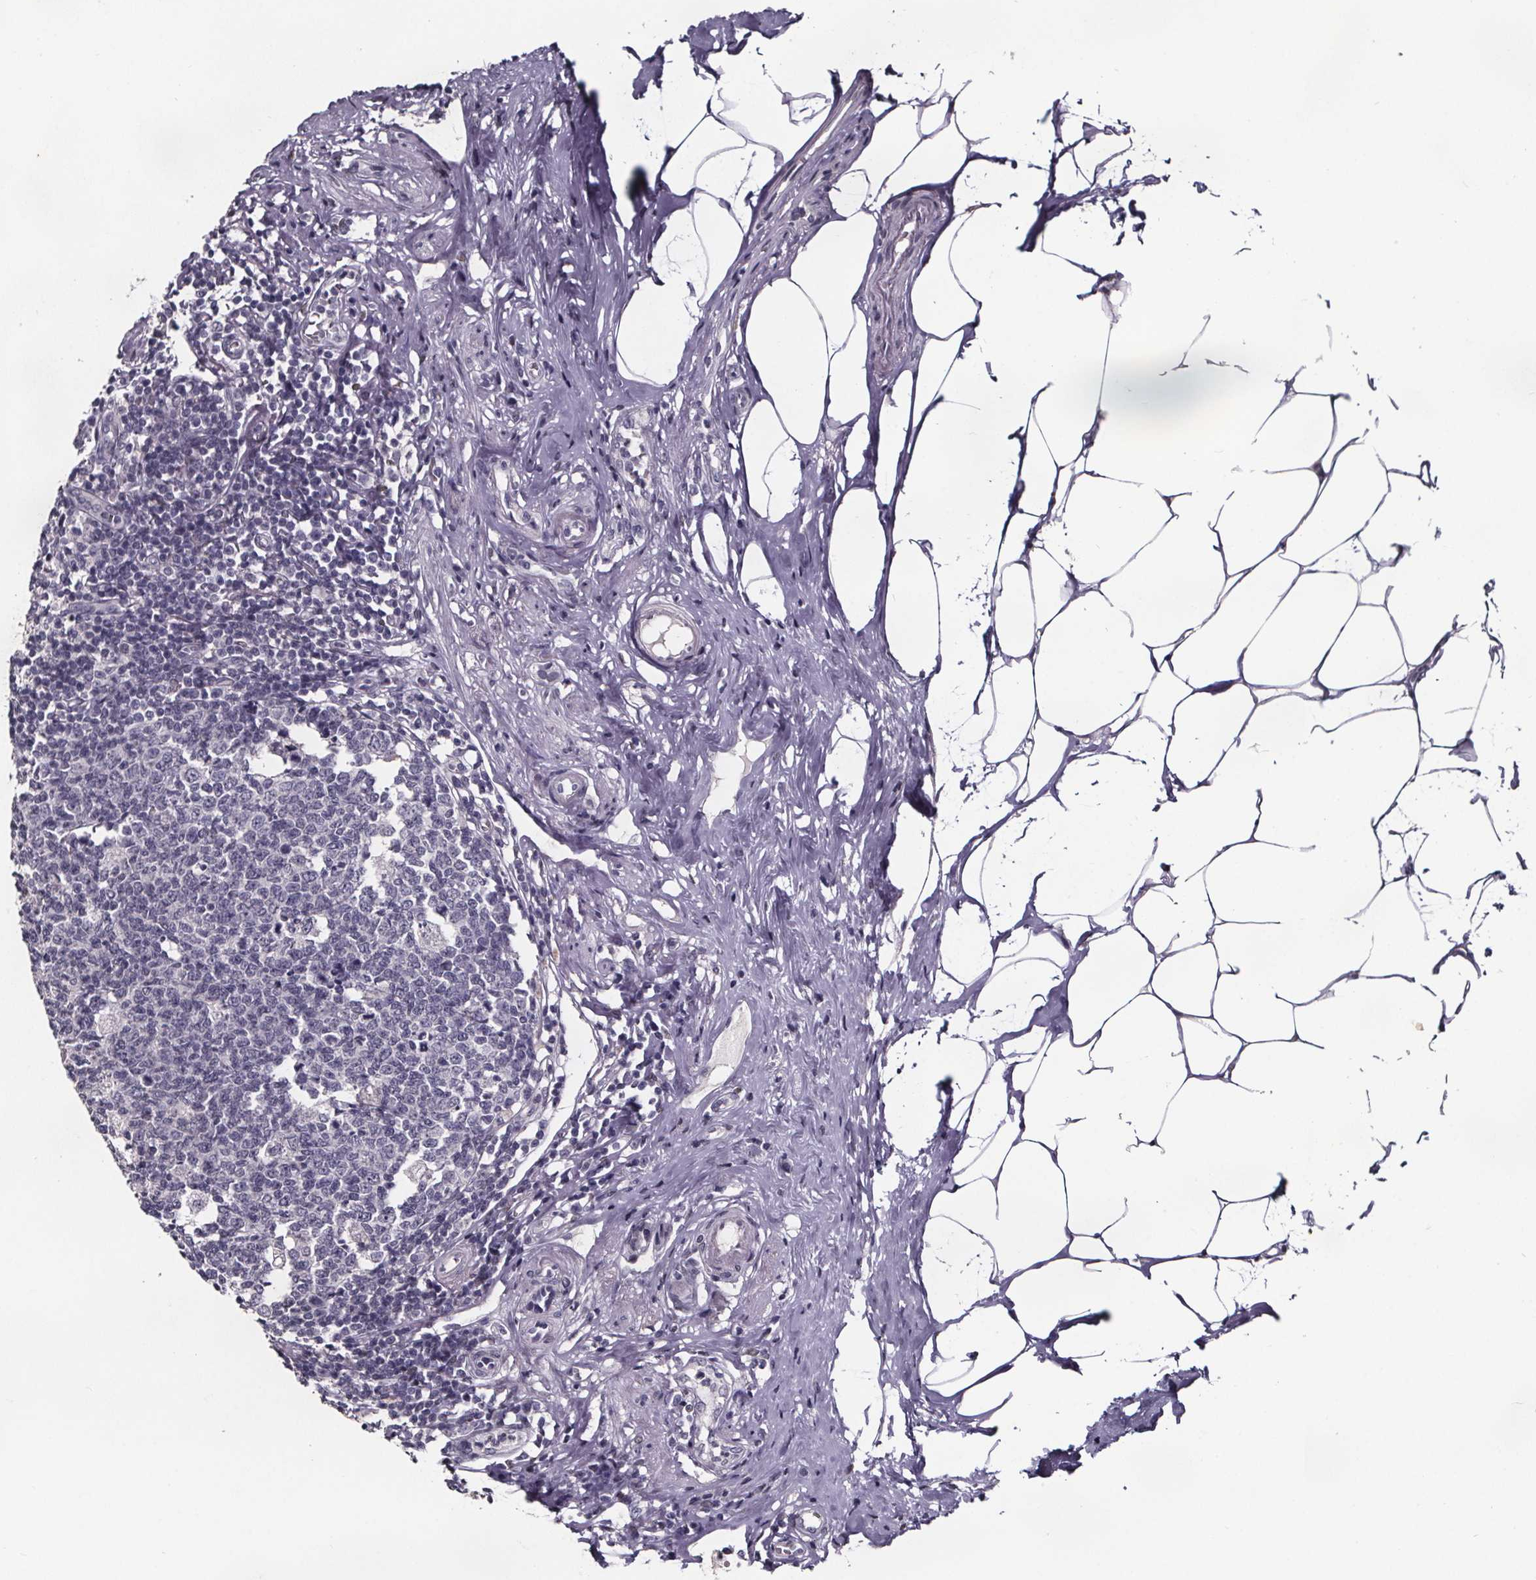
{"staining": {"intensity": "negative", "quantity": "none", "location": "none"}, "tissue": "appendix", "cell_type": "Glandular cells", "image_type": "normal", "snomed": [{"axis": "morphology", "description": "Normal tissue, NOS"}, {"axis": "morphology", "description": "Carcinoma, endometroid"}, {"axis": "topography", "description": "Appendix"}, {"axis": "topography", "description": "Colon"}], "caption": "Immunohistochemistry (IHC) image of benign appendix: human appendix stained with DAB (3,3'-diaminobenzidine) reveals no significant protein positivity in glandular cells. The staining was performed using DAB (3,3'-diaminobenzidine) to visualize the protein expression in brown, while the nuclei were stained in blue with hematoxylin (Magnification: 20x).", "gene": "AR", "patient": {"sex": "female", "age": 60}}